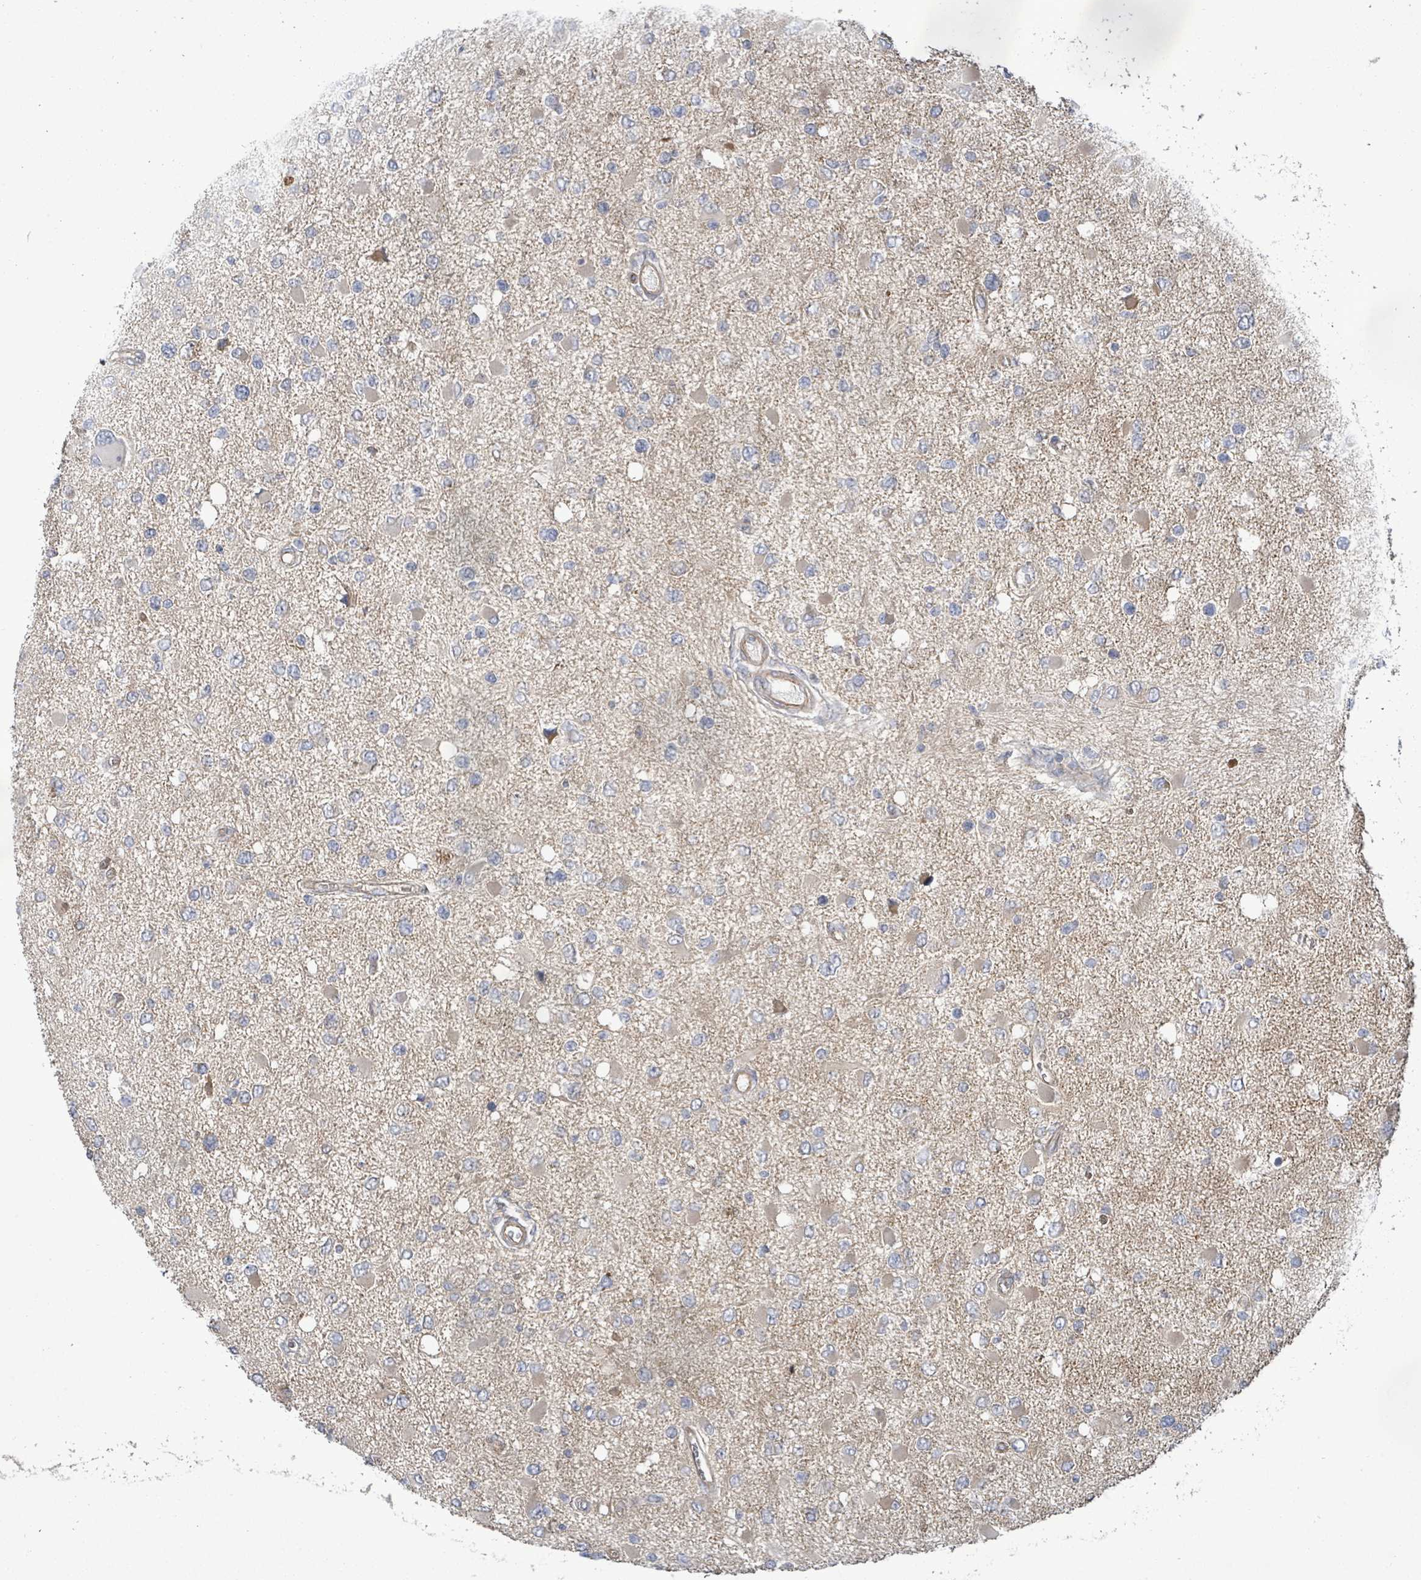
{"staining": {"intensity": "negative", "quantity": "none", "location": "none"}, "tissue": "glioma", "cell_type": "Tumor cells", "image_type": "cancer", "snomed": [{"axis": "morphology", "description": "Glioma, malignant, High grade"}, {"axis": "topography", "description": "Brain"}], "caption": "DAB immunohistochemical staining of human glioma shows no significant positivity in tumor cells. (Brightfield microscopy of DAB immunohistochemistry (IHC) at high magnification).", "gene": "KBTBD11", "patient": {"sex": "male", "age": 53}}